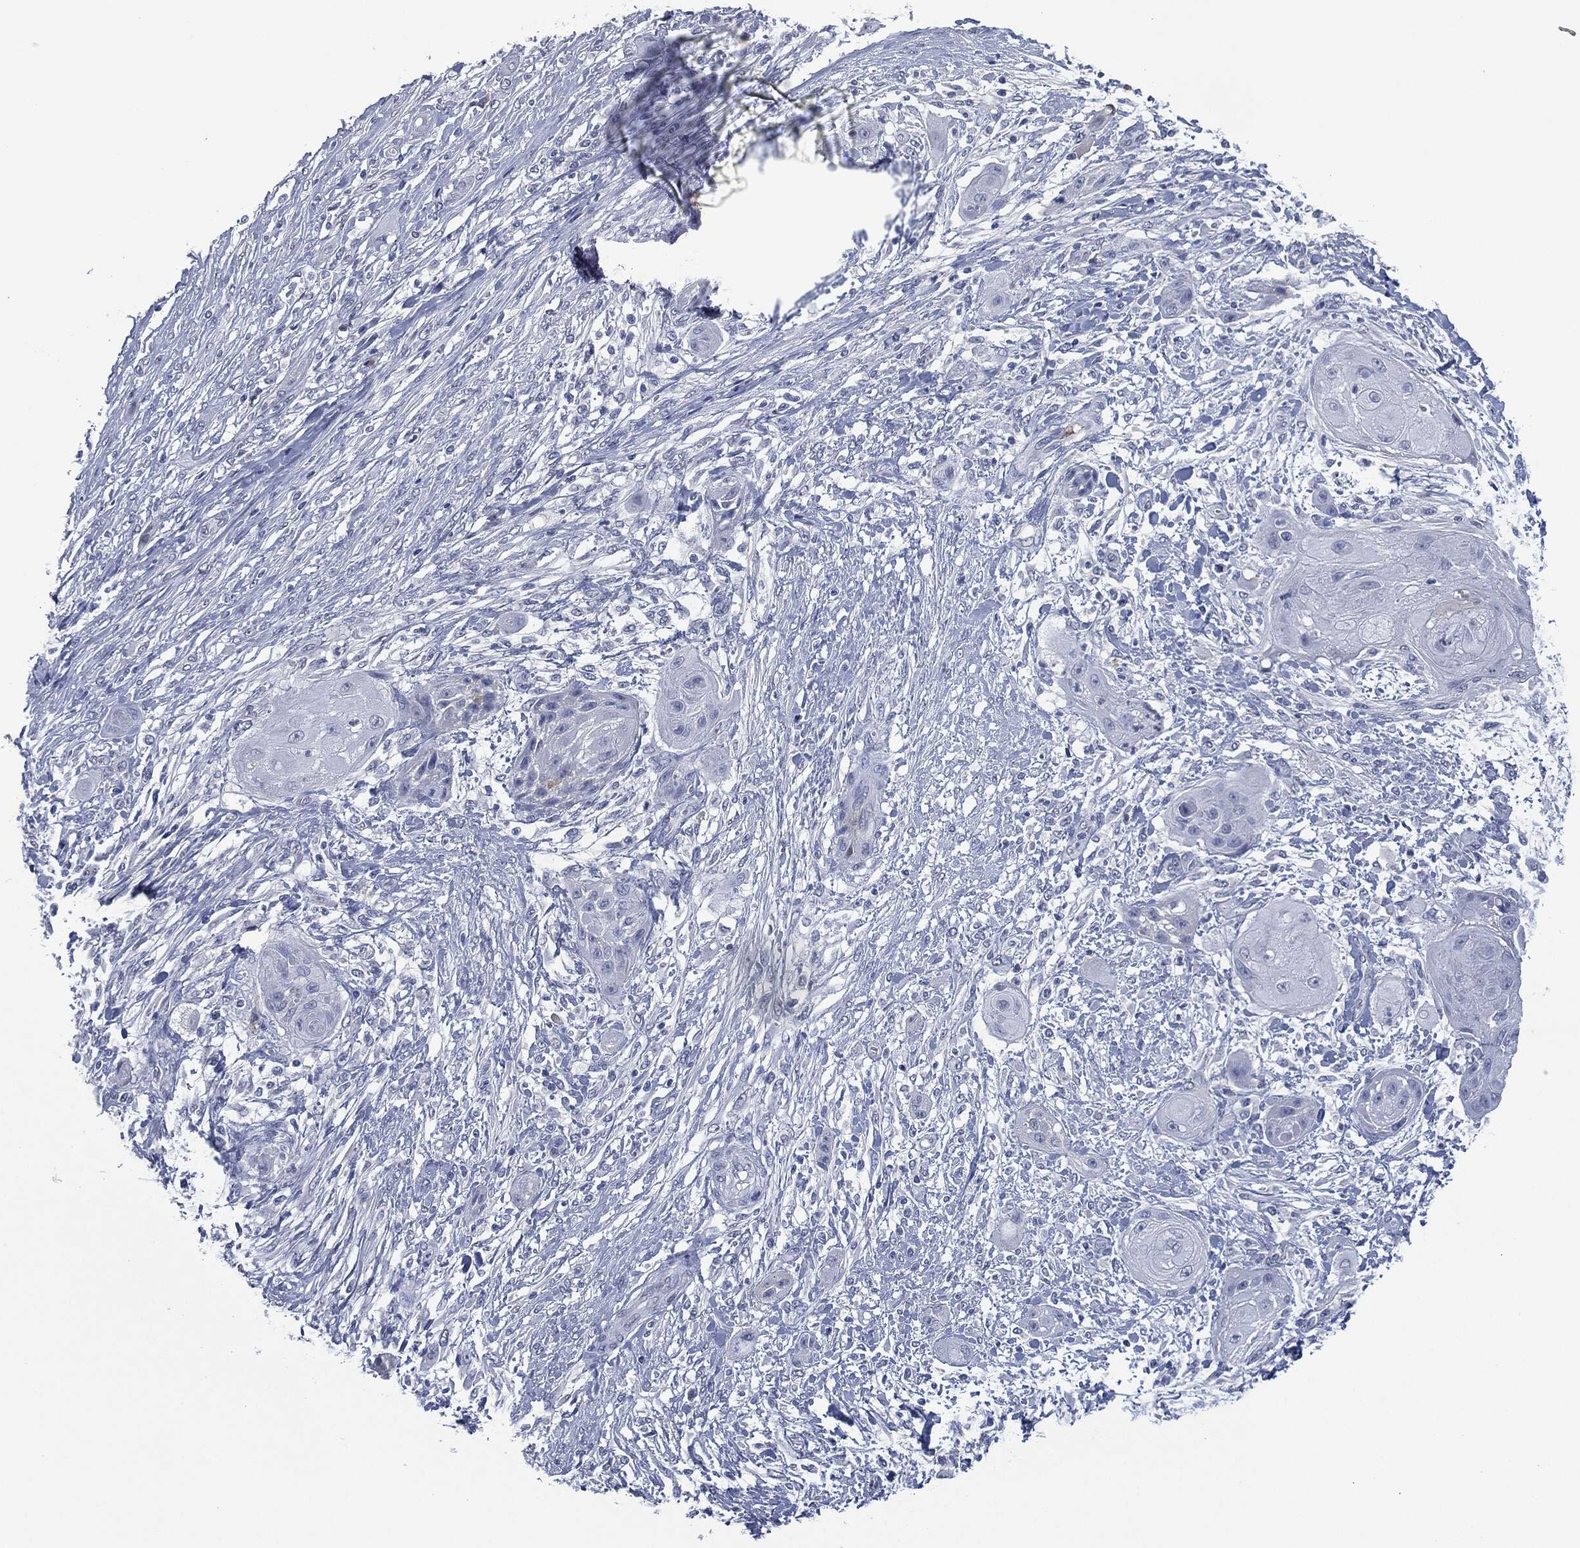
{"staining": {"intensity": "negative", "quantity": "none", "location": "none"}, "tissue": "skin cancer", "cell_type": "Tumor cells", "image_type": "cancer", "snomed": [{"axis": "morphology", "description": "Squamous cell carcinoma, NOS"}, {"axis": "topography", "description": "Skin"}], "caption": "Immunohistochemical staining of human skin cancer shows no significant expression in tumor cells.", "gene": "SIGLEC7", "patient": {"sex": "male", "age": 62}}